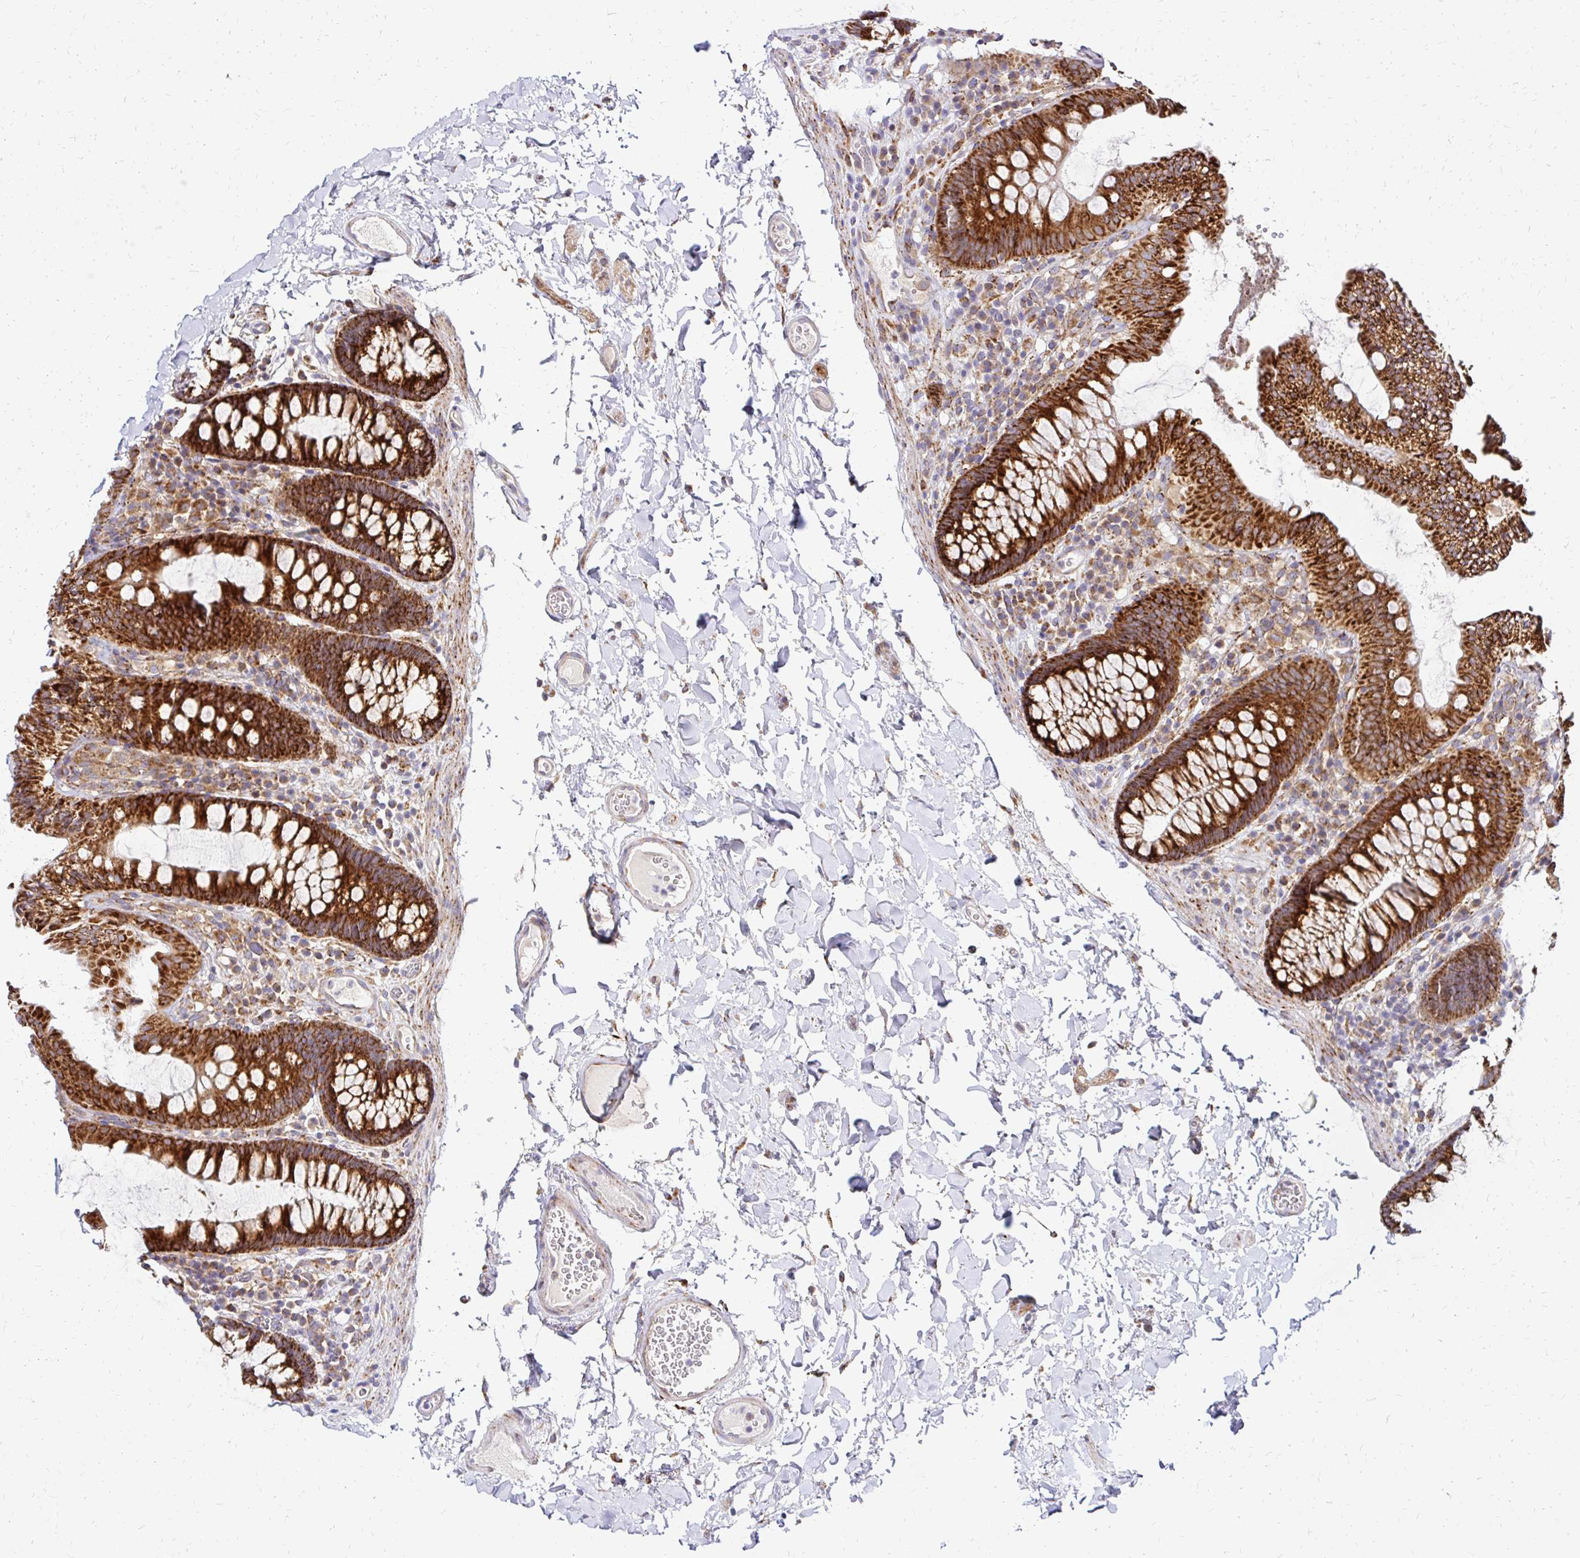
{"staining": {"intensity": "negative", "quantity": "none", "location": "none"}, "tissue": "colon", "cell_type": "Endothelial cells", "image_type": "normal", "snomed": [{"axis": "morphology", "description": "Normal tissue, NOS"}, {"axis": "topography", "description": "Colon"}, {"axis": "topography", "description": "Peripheral nerve tissue"}], "caption": "Colon was stained to show a protein in brown. There is no significant positivity in endothelial cells. (DAB immunohistochemistry (IHC), high magnification).", "gene": "IDUA", "patient": {"sex": "male", "age": 84}}